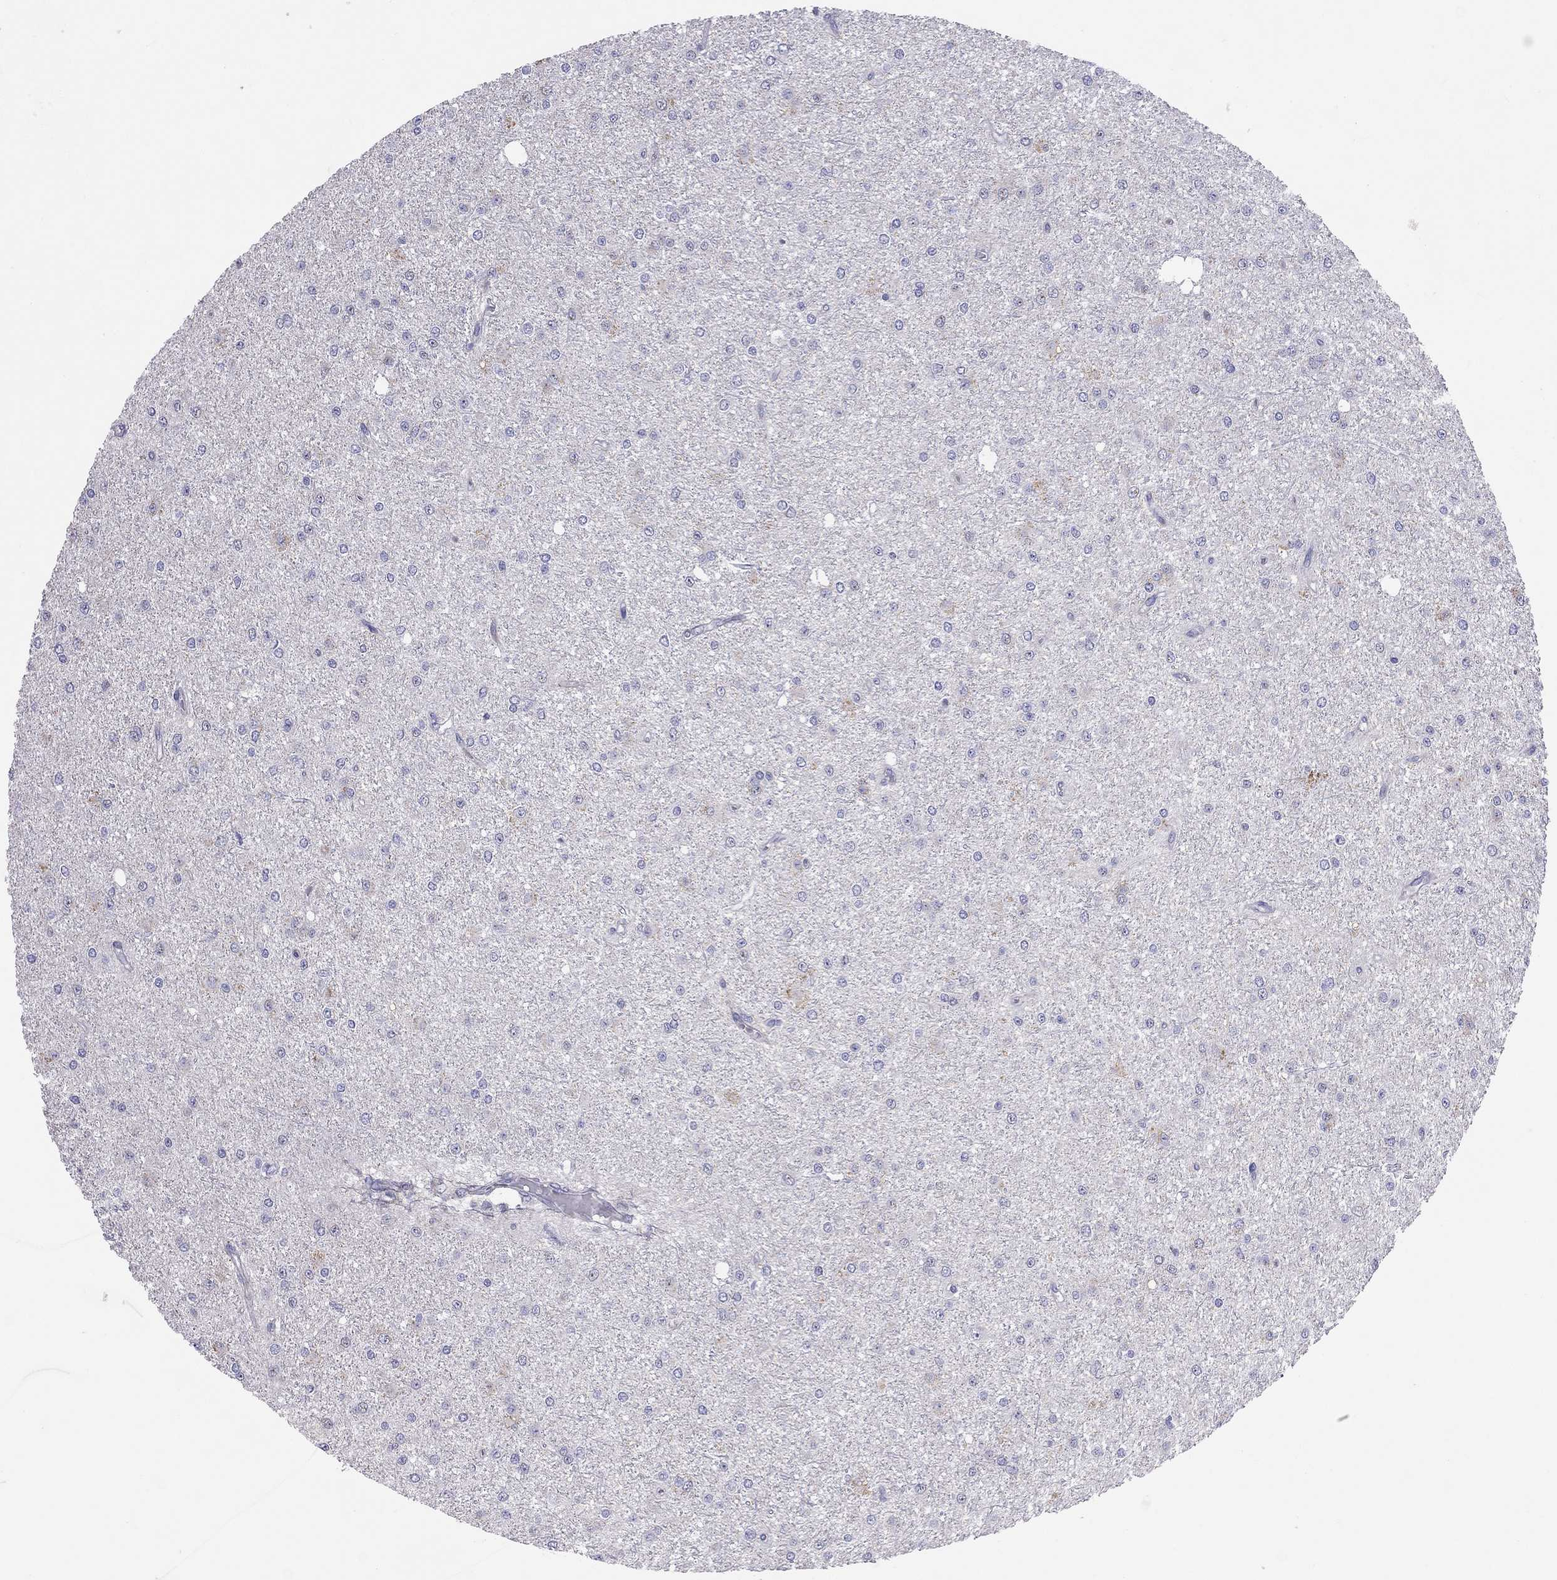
{"staining": {"intensity": "negative", "quantity": "none", "location": "none"}, "tissue": "glioma", "cell_type": "Tumor cells", "image_type": "cancer", "snomed": [{"axis": "morphology", "description": "Glioma, malignant, Low grade"}, {"axis": "topography", "description": "Brain"}], "caption": "The micrograph exhibits no staining of tumor cells in malignant glioma (low-grade).", "gene": "SYTL2", "patient": {"sex": "male", "age": 27}}